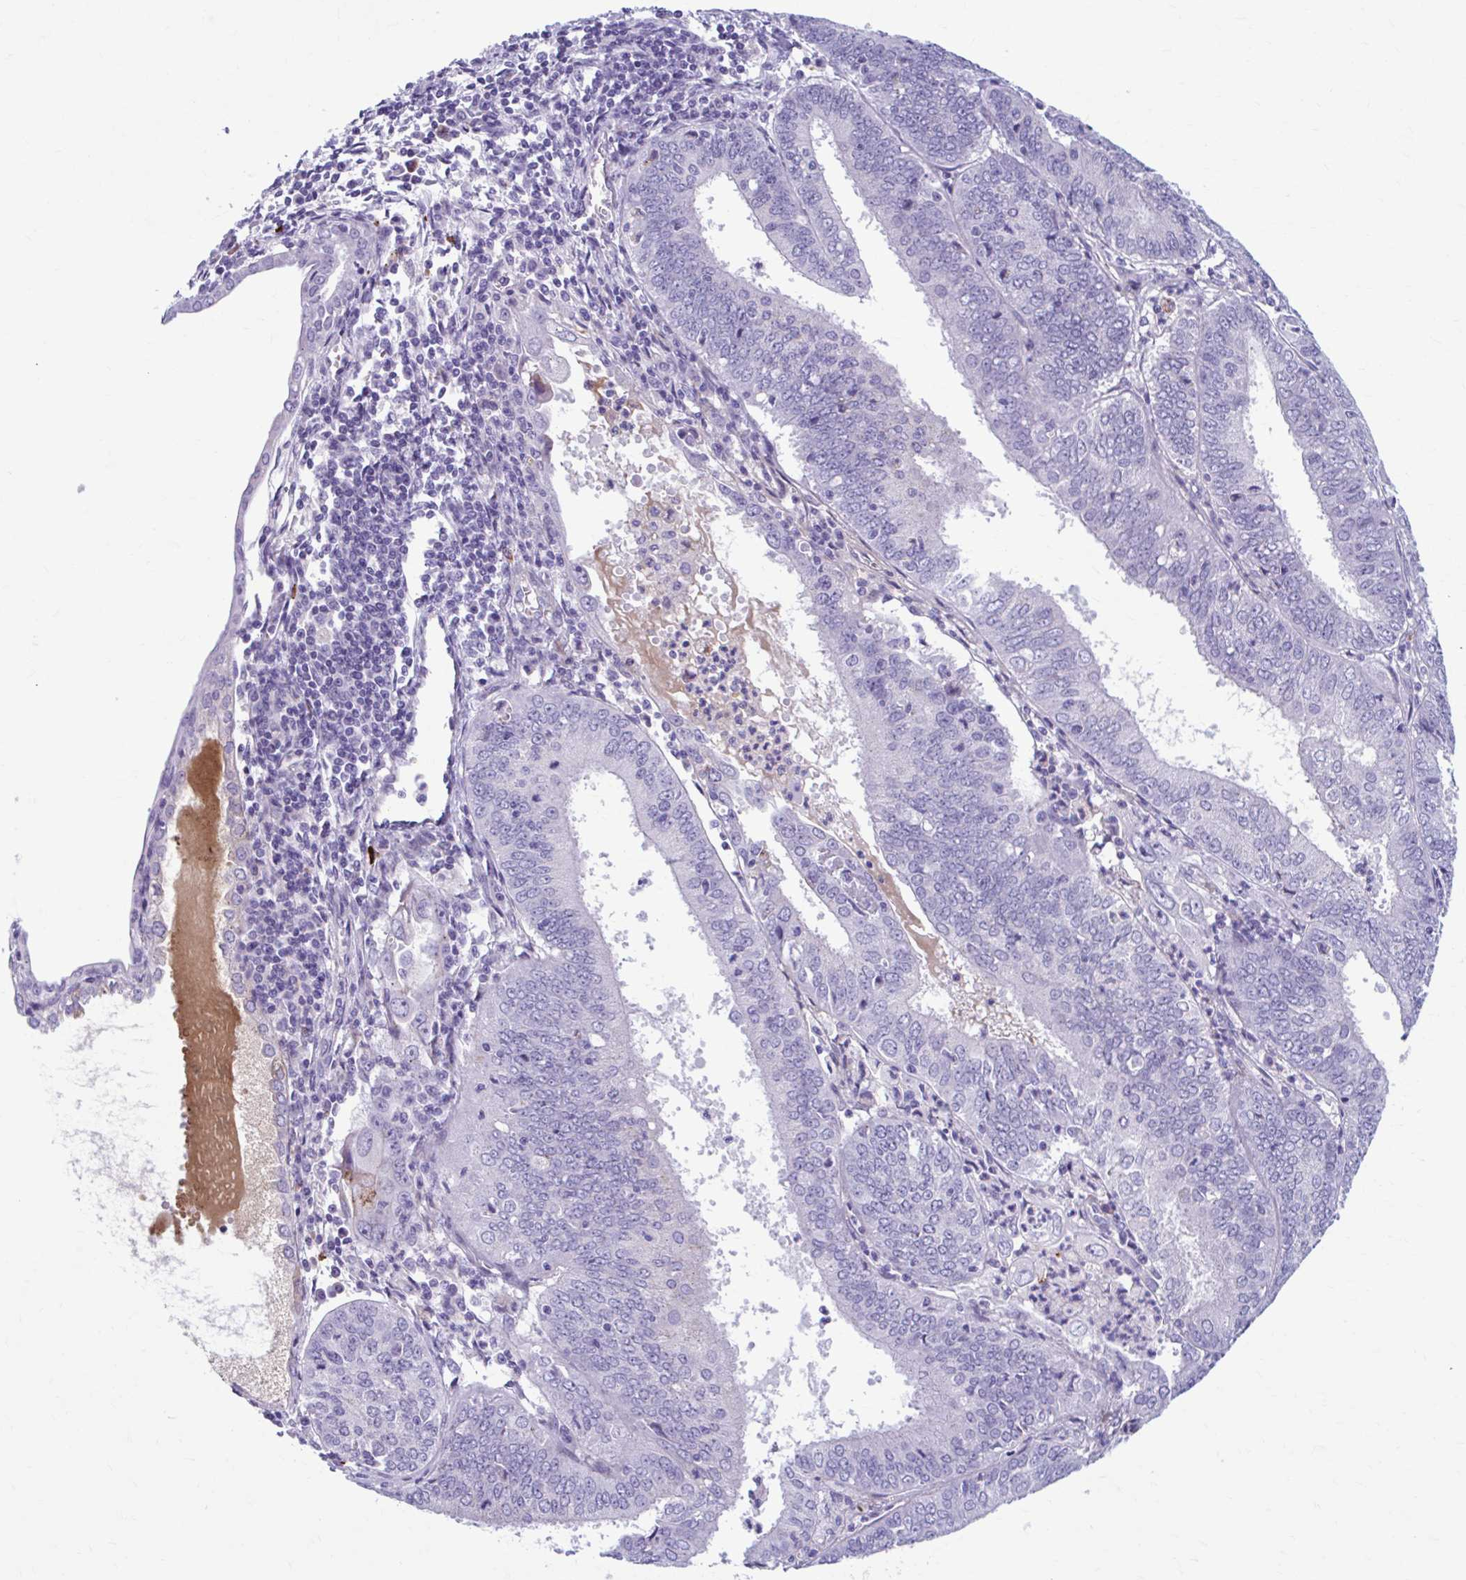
{"staining": {"intensity": "negative", "quantity": "none", "location": "none"}, "tissue": "cervical cancer", "cell_type": "Tumor cells", "image_type": "cancer", "snomed": [{"axis": "morphology", "description": "Adenocarcinoma, NOS"}, {"axis": "topography", "description": "Cervix"}], "caption": "High magnification brightfield microscopy of cervical cancer (adenocarcinoma) stained with DAB (3,3'-diaminobenzidine) (brown) and counterstained with hematoxylin (blue): tumor cells show no significant staining.", "gene": "C12orf71", "patient": {"sex": "female", "age": 56}}